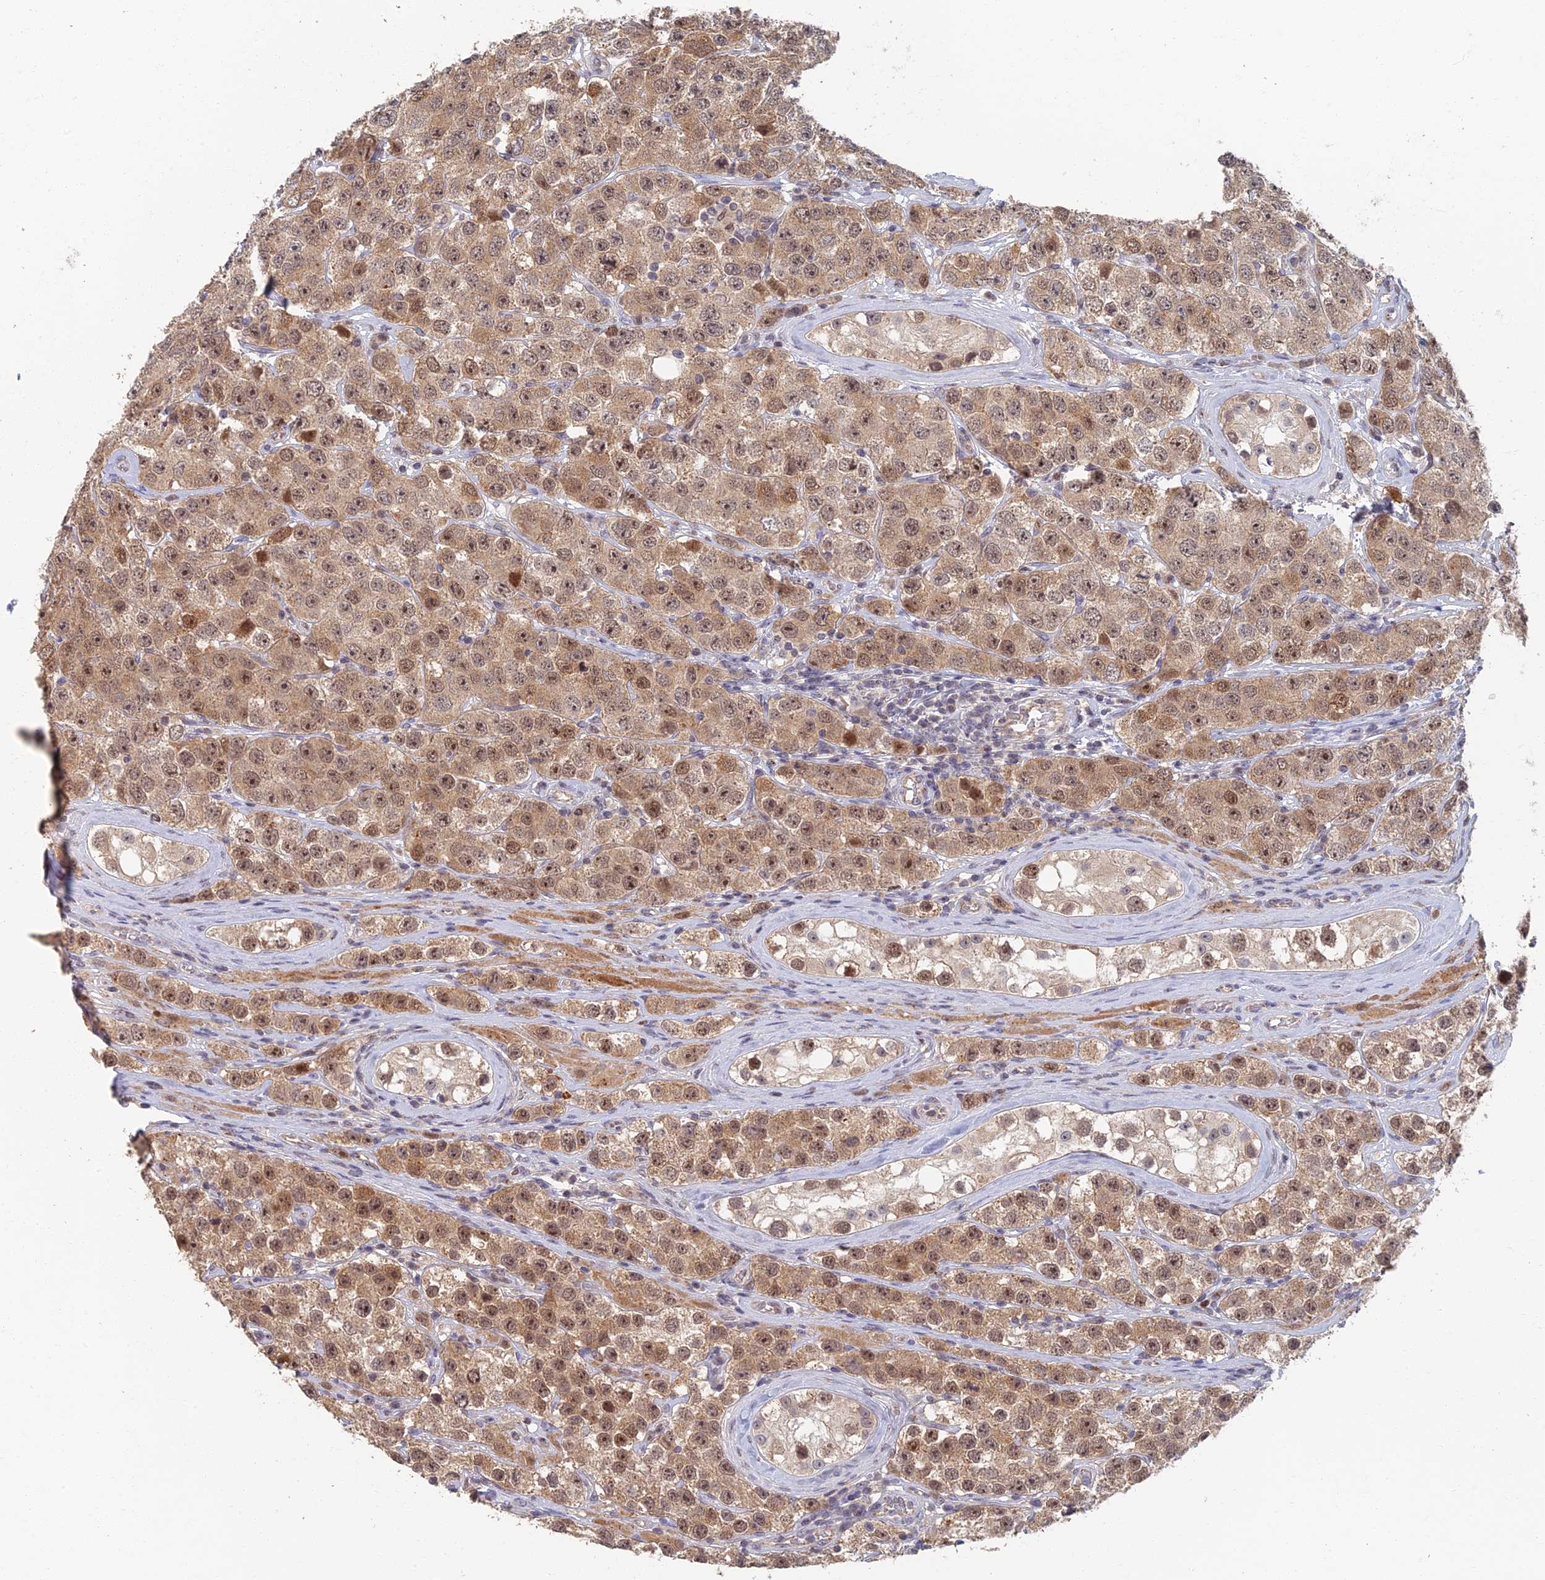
{"staining": {"intensity": "weak", "quantity": ">75%", "location": "cytoplasmic/membranous,nuclear"}, "tissue": "testis cancer", "cell_type": "Tumor cells", "image_type": "cancer", "snomed": [{"axis": "morphology", "description": "Seminoma, NOS"}, {"axis": "topography", "description": "Testis"}], "caption": "Immunohistochemistry (IHC) histopathology image of seminoma (testis) stained for a protein (brown), which demonstrates low levels of weak cytoplasmic/membranous and nuclear expression in approximately >75% of tumor cells.", "gene": "GPATCH1", "patient": {"sex": "male", "age": 28}}